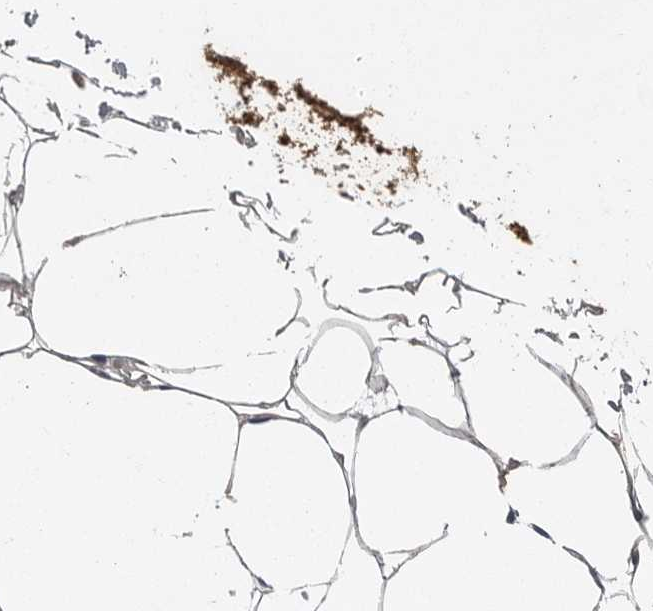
{"staining": {"intensity": "negative", "quantity": "none", "location": "none"}, "tissue": "adipose tissue", "cell_type": "Adipocytes", "image_type": "normal", "snomed": [{"axis": "morphology", "description": "Normal tissue, NOS"}, {"axis": "morphology", "description": "Fibrosis, NOS"}, {"axis": "topography", "description": "Breast"}, {"axis": "topography", "description": "Adipose tissue"}], "caption": "IHC of normal adipose tissue exhibits no staining in adipocytes.", "gene": "PHF13", "patient": {"sex": "female", "age": 39}}